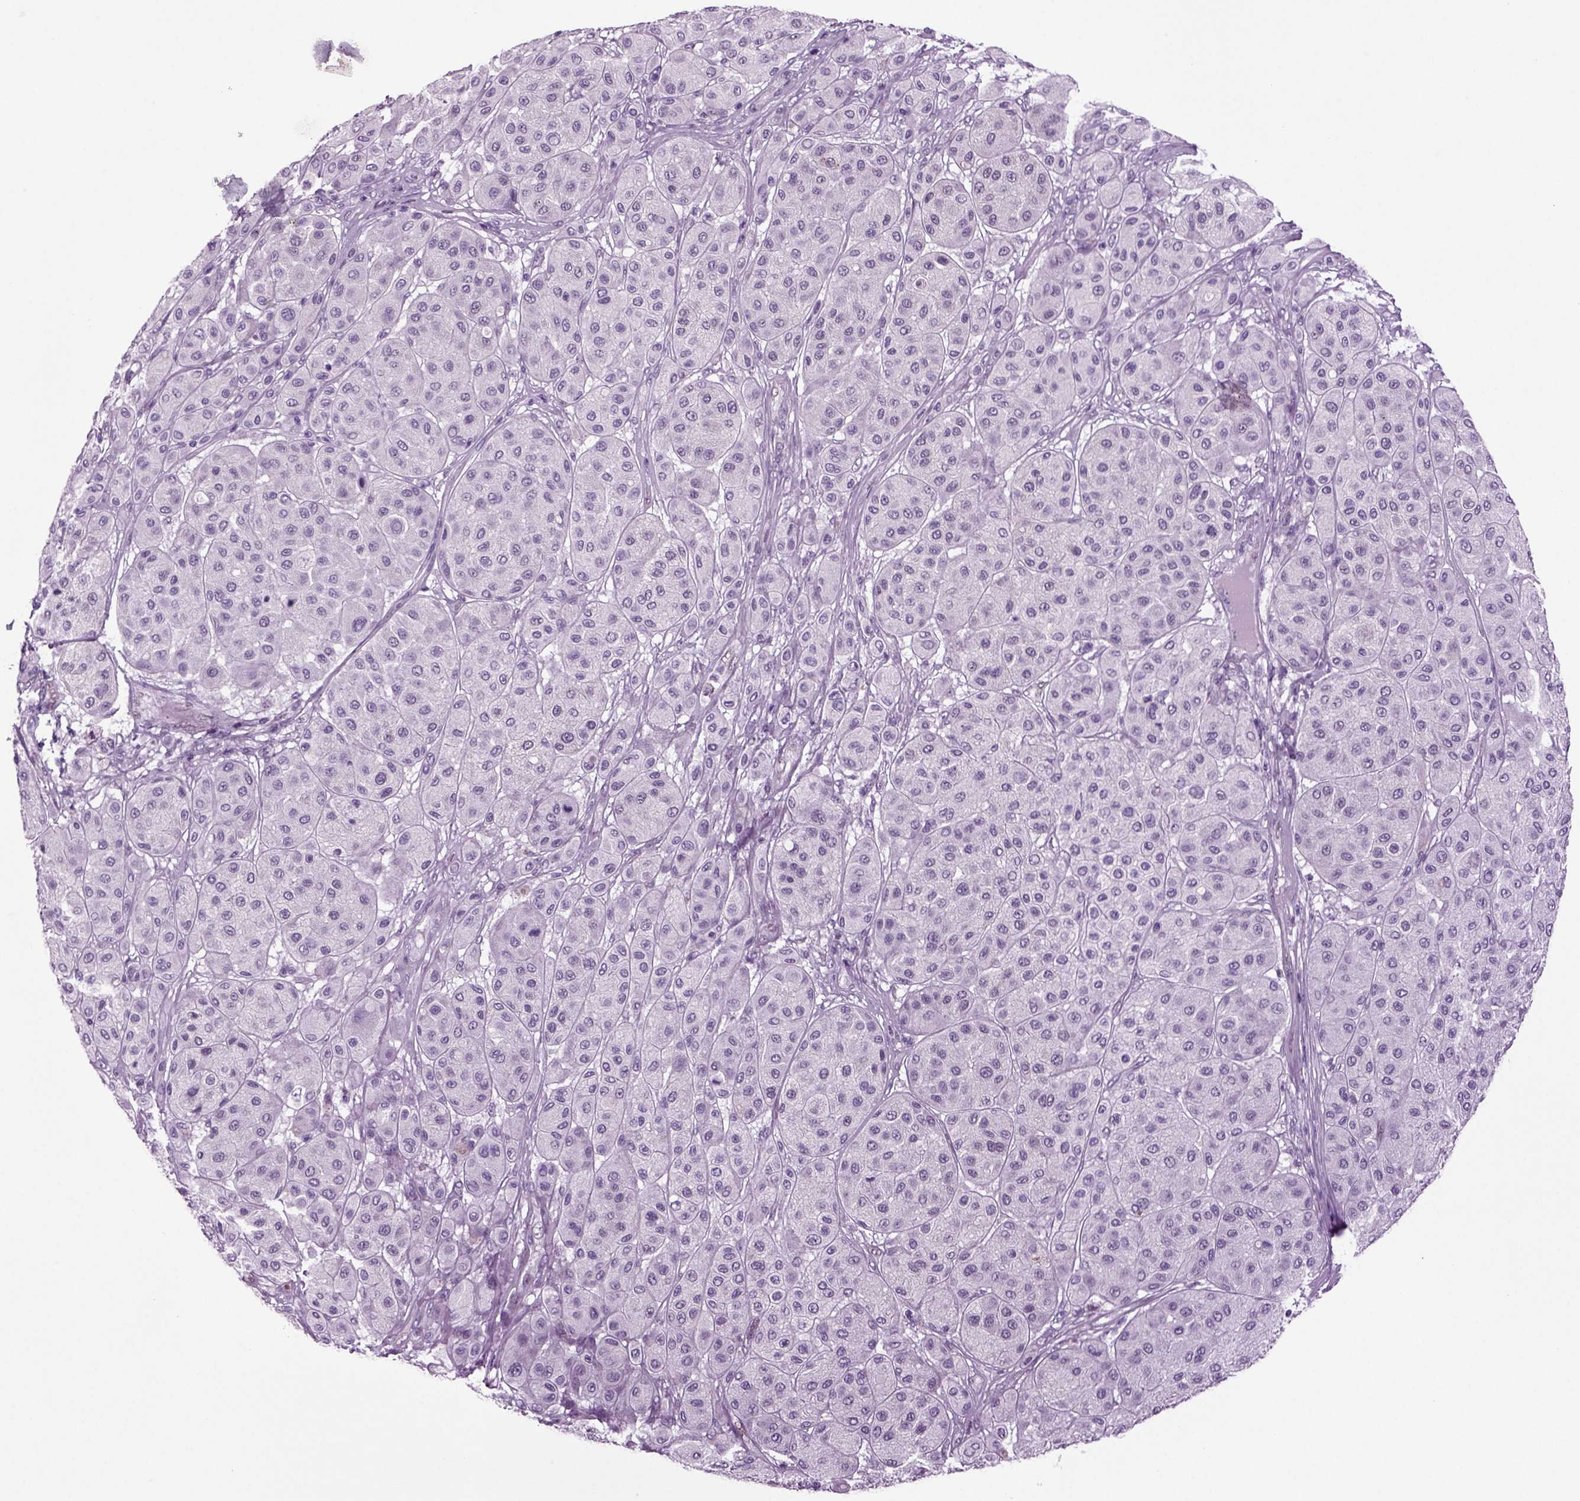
{"staining": {"intensity": "negative", "quantity": "none", "location": "none"}, "tissue": "melanoma", "cell_type": "Tumor cells", "image_type": "cancer", "snomed": [{"axis": "morphology", "description": "Malignant melanoma, Metastatic site"}, {"axis": "topography", "description": "Smooth muscle"}], "caption": "Human melanoma stained for a protein using IHC demonstrates no positivity in tumor cells.", "gene": "RFX3", "patient": {"sex": "male", "age": 41}}